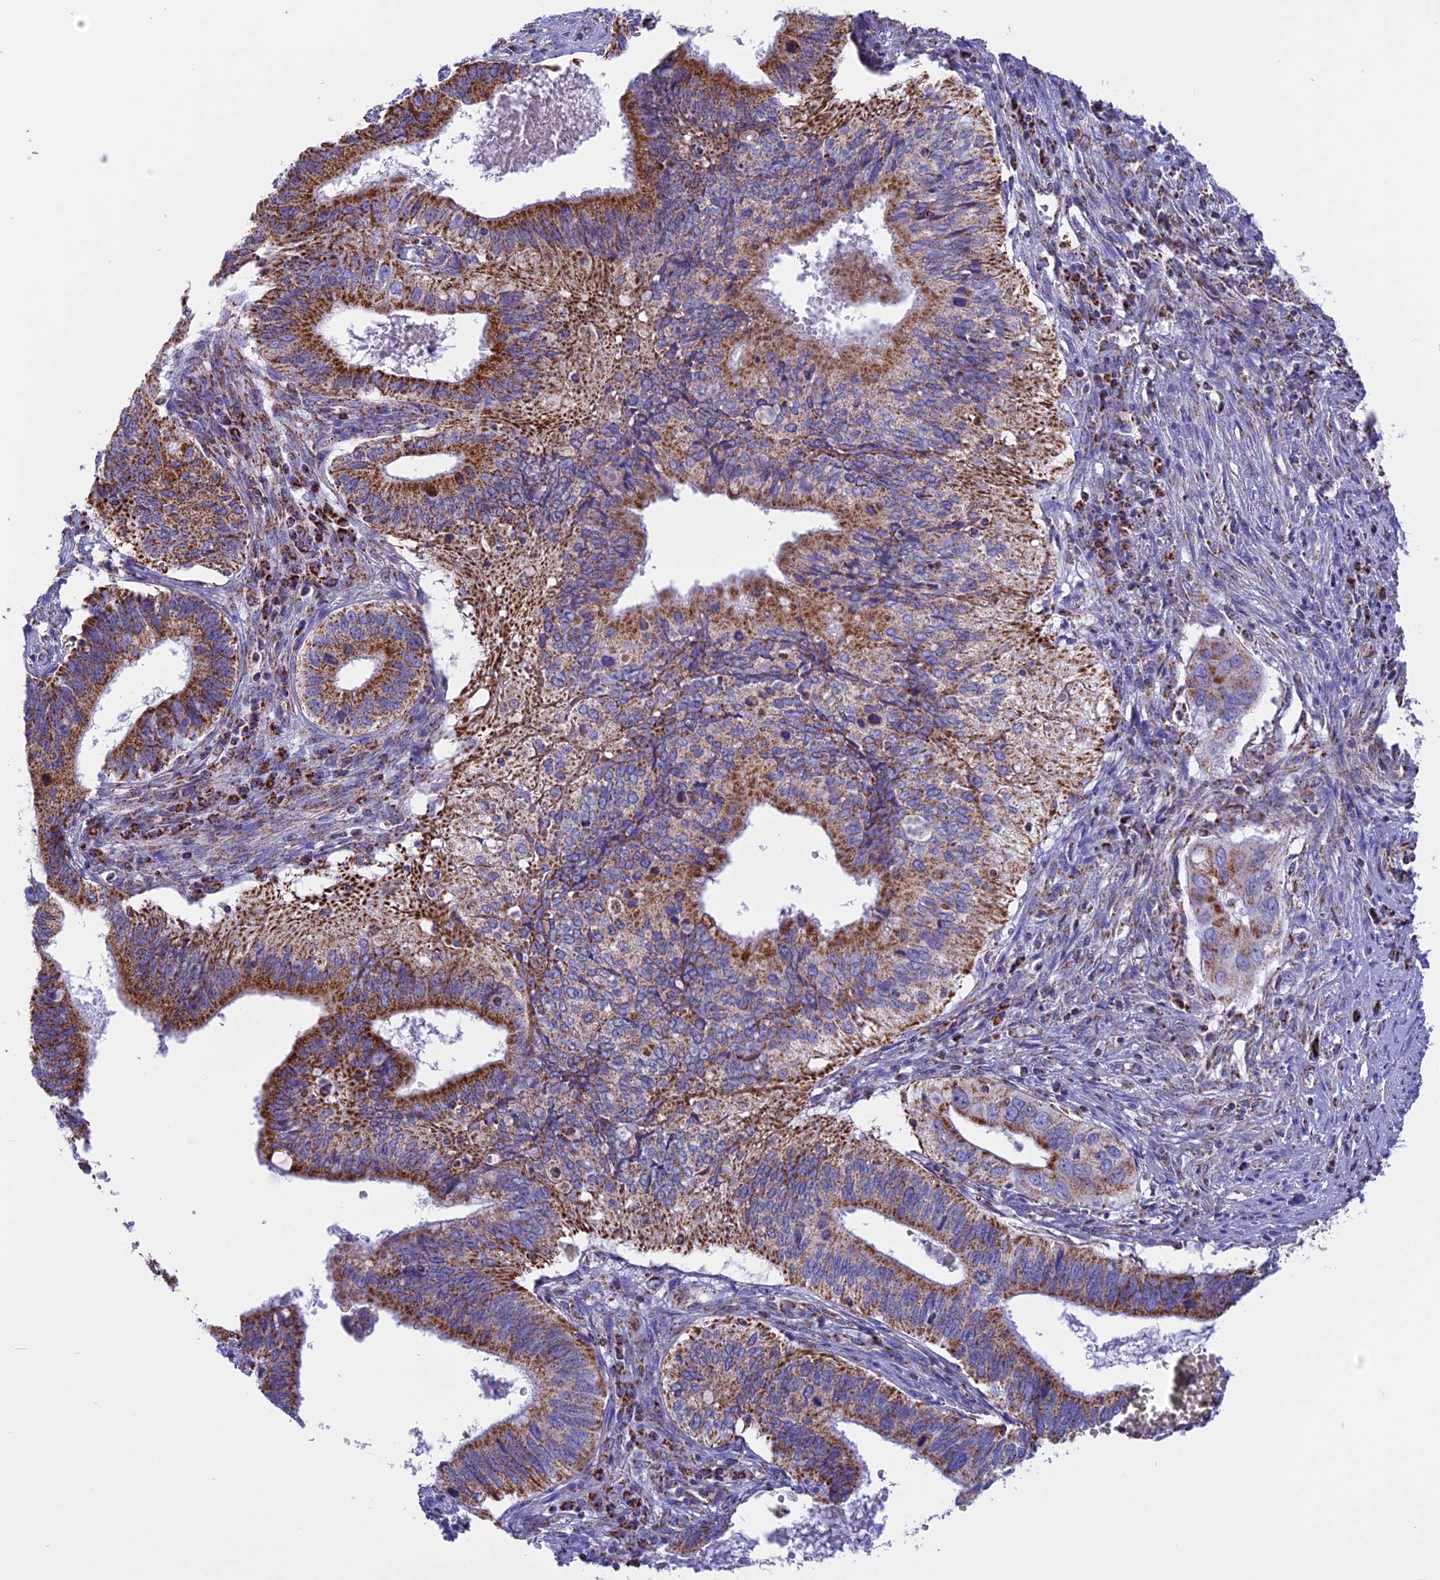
{"staining": {"intensity": "moderate", "quantity": "25%-75%", "location": "cytoplasmic/membranous"}, "tissue": "cervical cancer", "cell_type": "Tumor cells", "image_type": "cancer", "snomed": [{"axis": "morphology", "description": "Adenocarcinoma, NOS"}, {"axis": "topography", "description": "Cervix"}], "caption": "Adenocarcinoma (cervical) stained with IHC displays moderate cytoplasmic/membranous expression in approximately 25%-75% of tumor cells.", "gene": "KCNG1", "patient": {"sex": "female", "age": 42}}